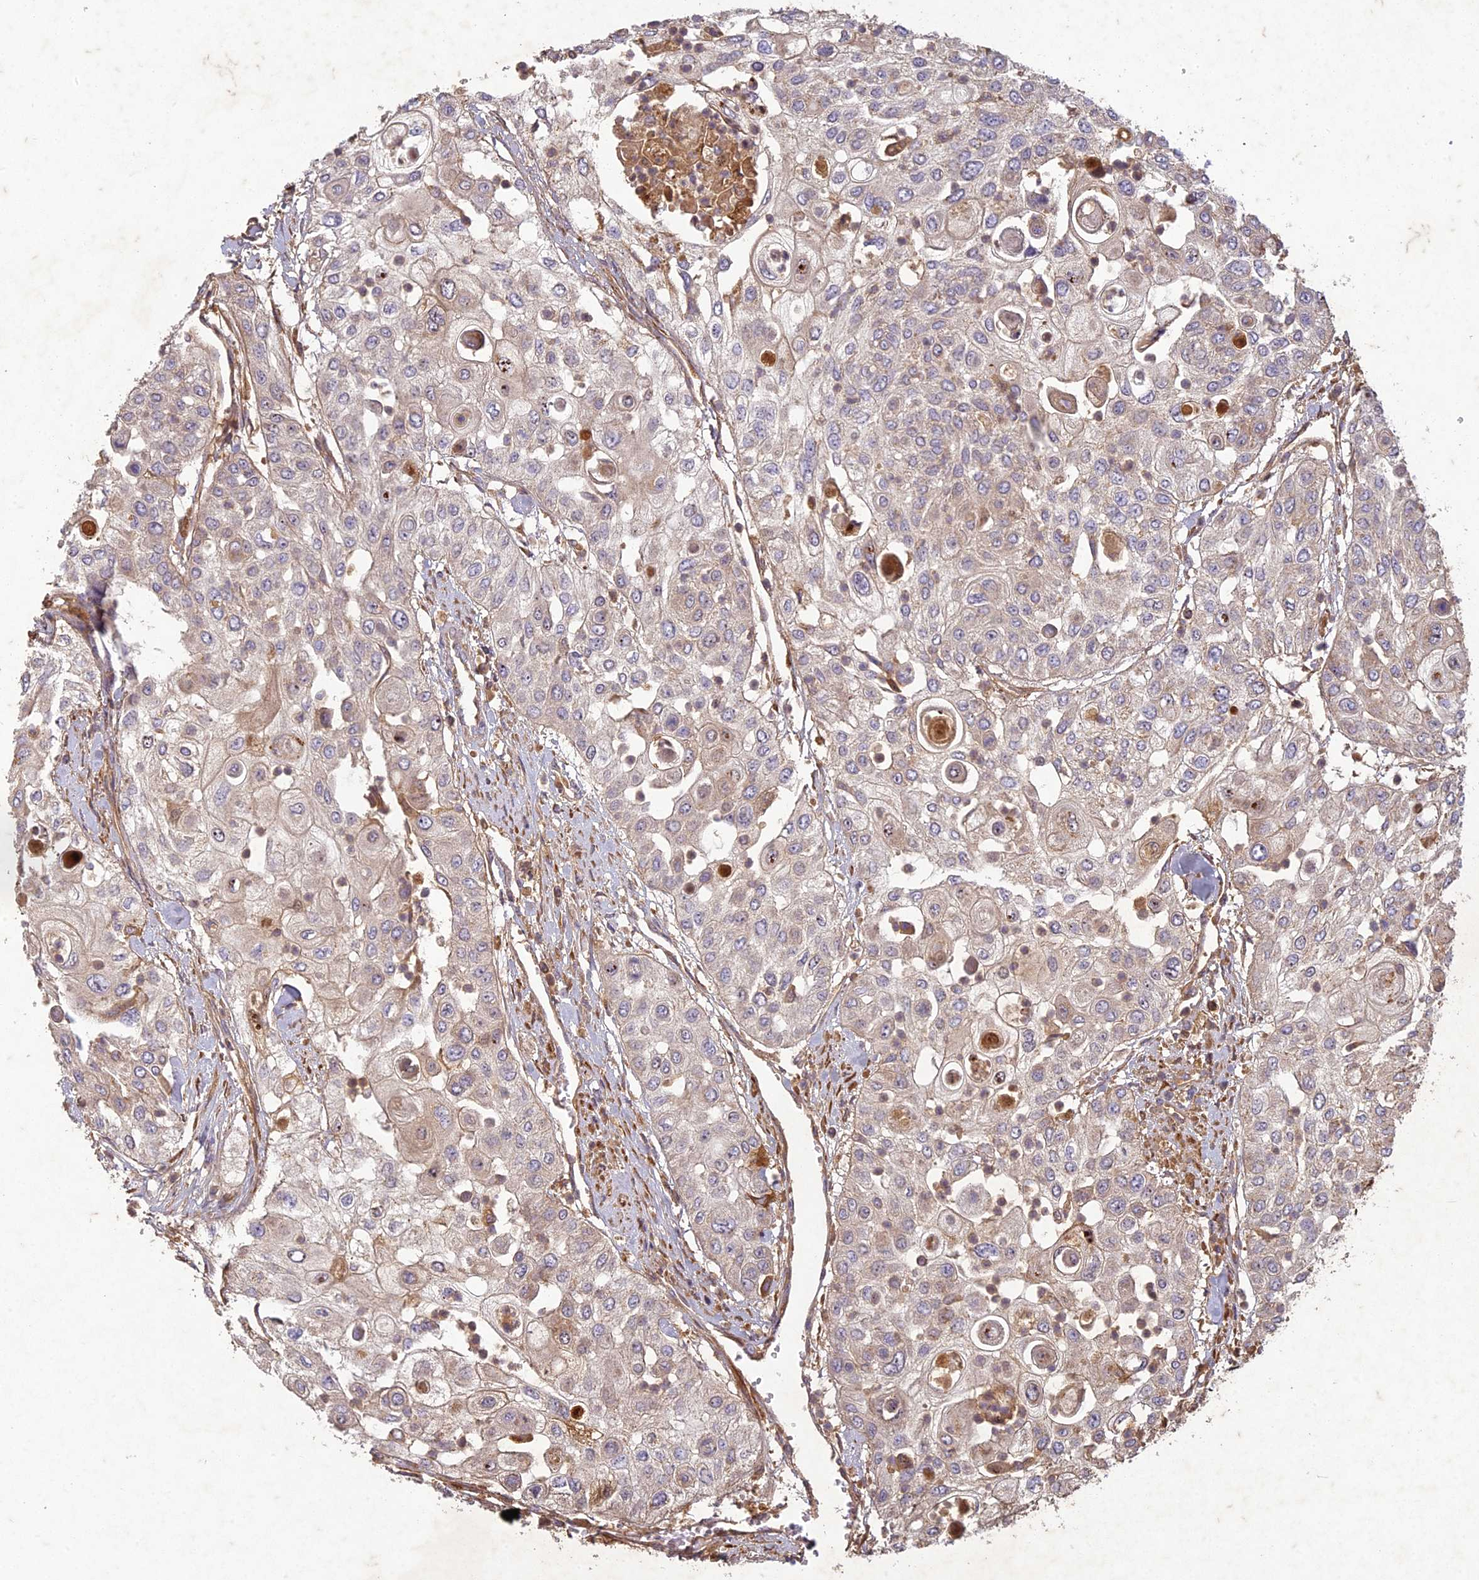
{"staining": {"intensity": "weak", "quantity": "<25%", "location": "cytoplasmic/membranous"}, "tissue": "urothelial cancer", "cell_type": "Tumor cells", "image_type": "cancer", "snomed": [{"axis": "morphology", "description": "Urothelial carcinoma, High grade"}, {"axis": "topography", "description": "Urinary bladder"}], "caption": "IHC image of neoplastic tissue: high-grade urothelial carcinoma stained with DAB (3,3'-diaminobenzidine) shows no significant protein staining in tumor cells.", "gene": "TCF25", "patient": {"sex": "female", "age": 79}}